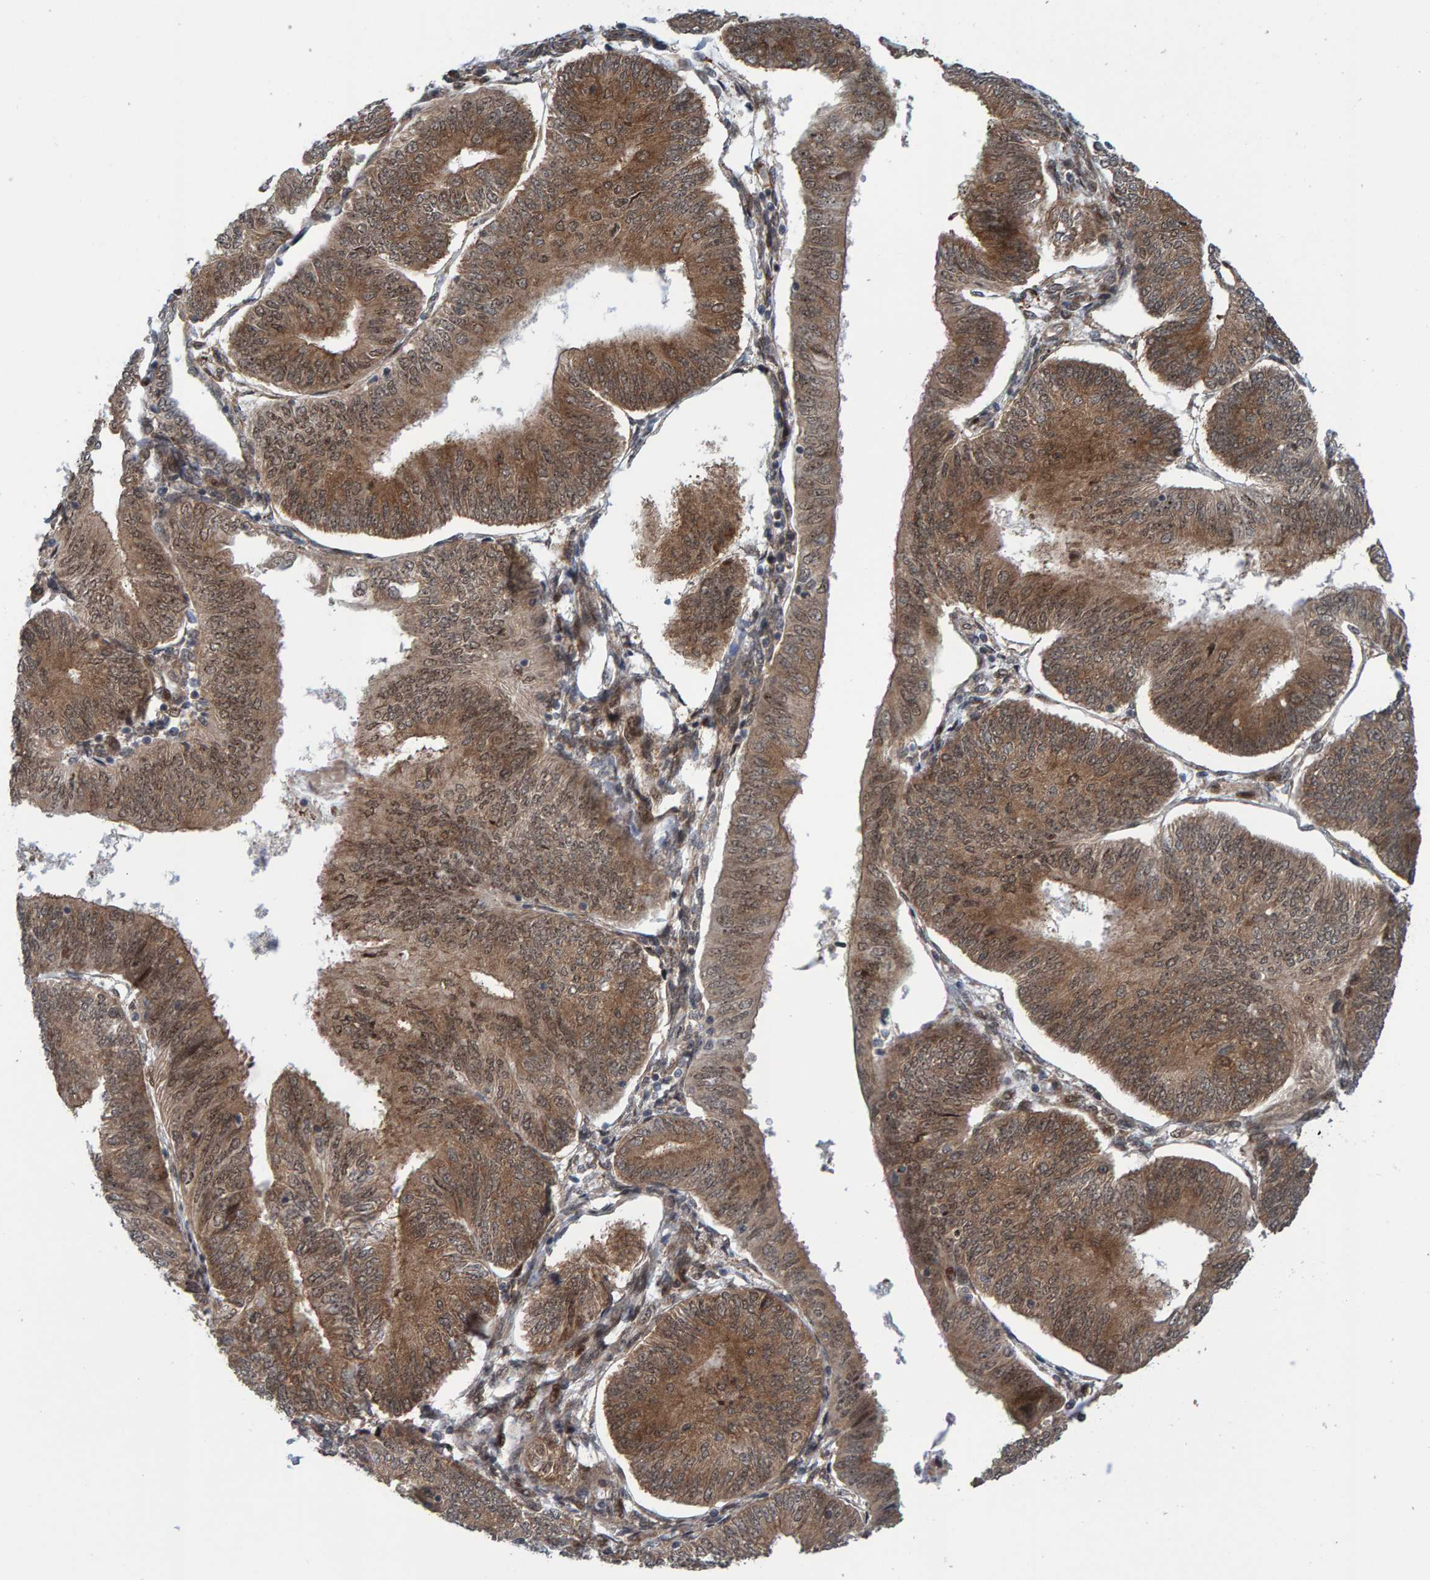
{"staining": {"intensity": "moderate", "quantity": ">75%", "location": "cytoplasmic/membranous,nuclear"}, "tissue": "endometrial cancer", "cell_type": "Tumor cells", "image_type": "cancer", "snomed": [{"axis": "morphology", "description": "Adenocarcinoma, NOS"}, {"axis": "topography", "description": "Endometrium"}], "caption": "Tumor cells display medium levels of moderate cytoplasmic/membranous and nuclear expression in approximately >75% of cells in endometrial cancer.", "gene": "ZNF366", "patient": {"sex": "female", "age": 58}}